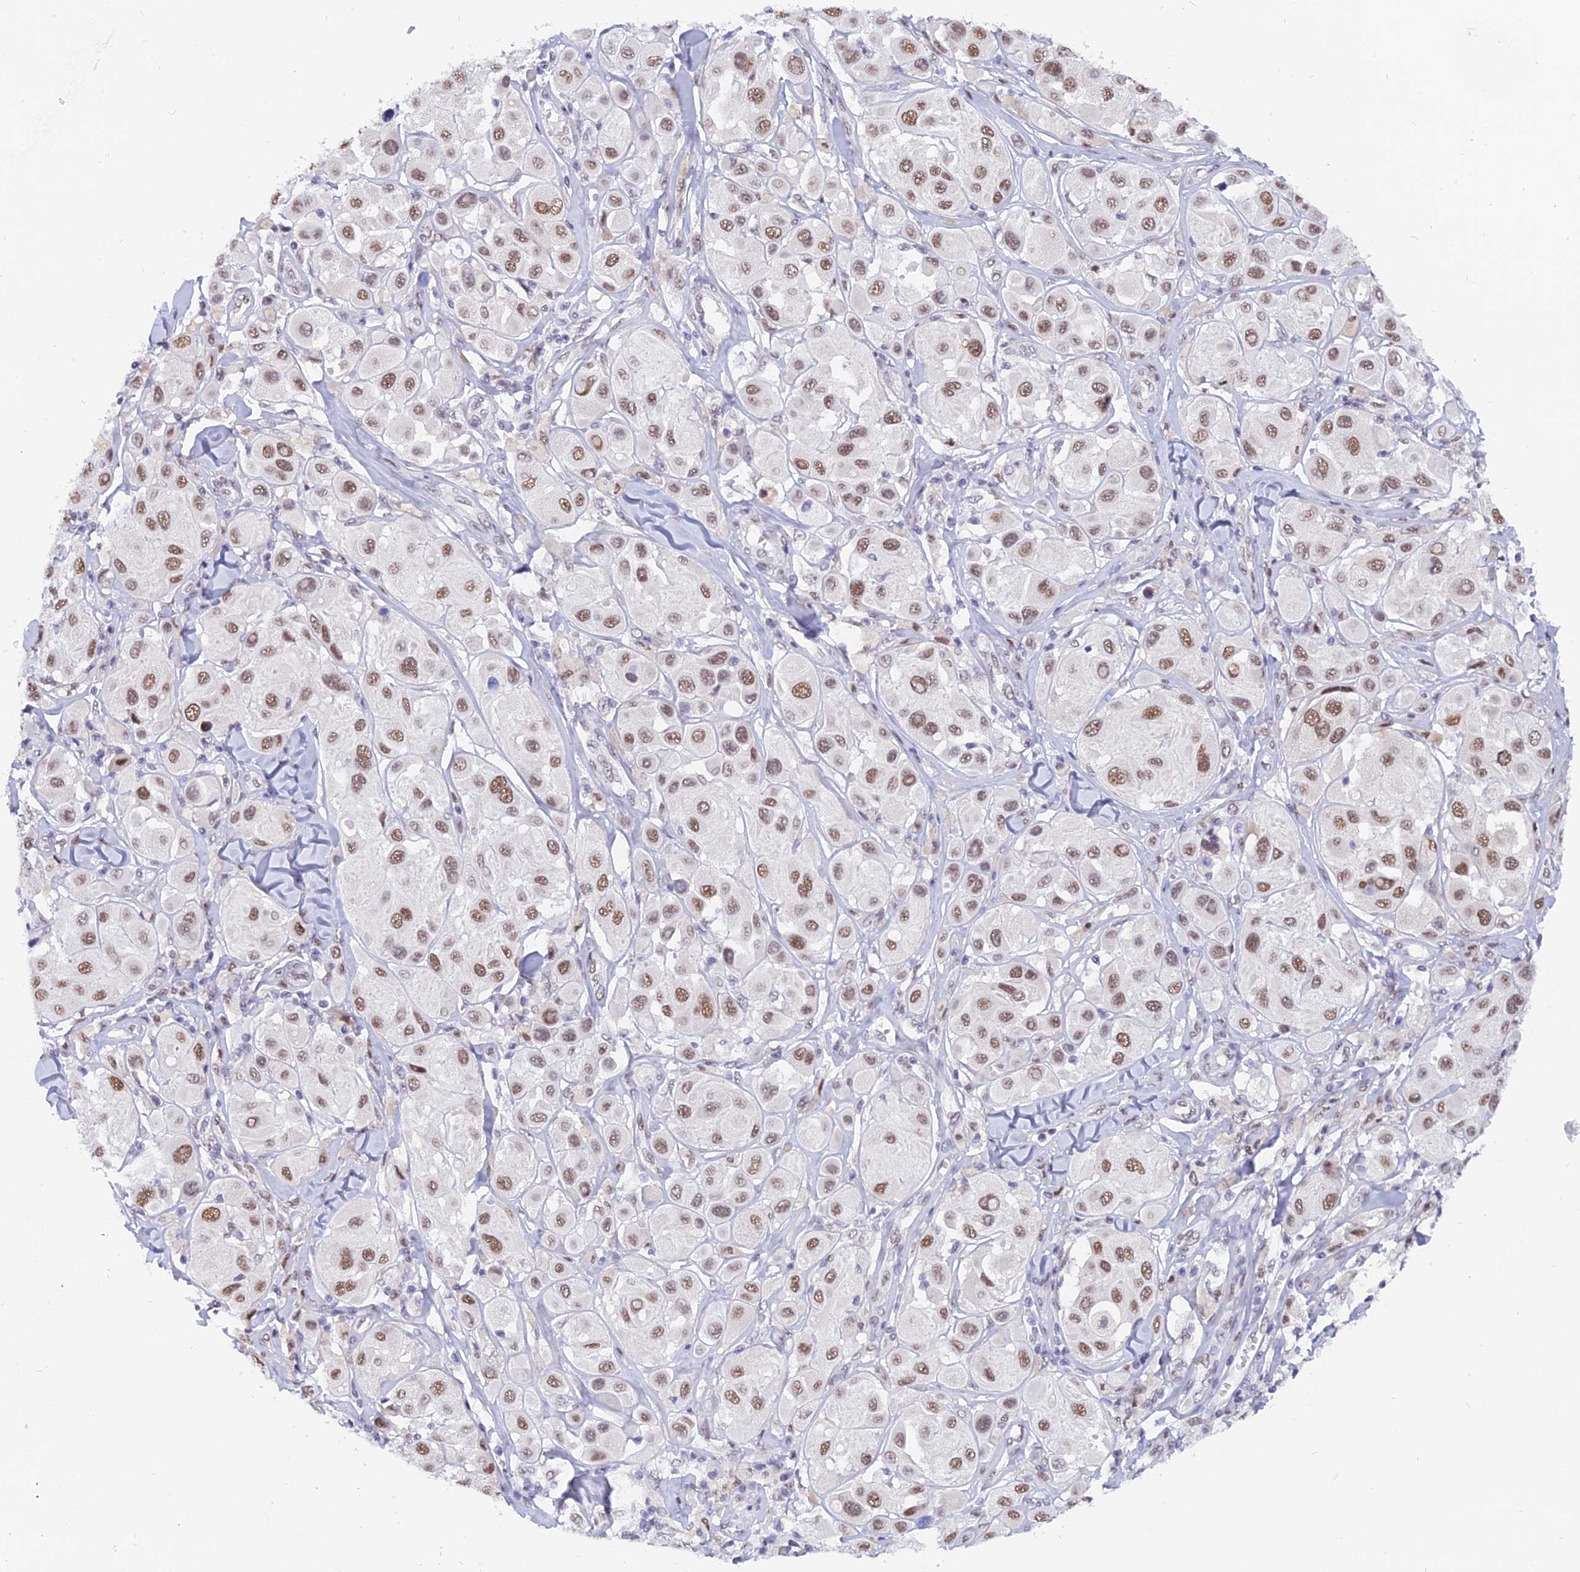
{"staining": {"intensity": "moderate", "quantity": ">75%", "location": "nuclear"}, "tissue": "melanoma", "cell_type": "Tumor cells", "image_type": "cancer", "snomed": [{"axis": "morphology", "description": "Malignant melanoma, Metastatic site"}, {"axis": "topography", "description": "Skin"}], "caption": "IHC (DAB) staining of melanoma exhibits moderate nuclear protein staining in about >75% of tumor cells.", "gene": "DPY30", "patient": {"sex": "male", "age": 41}}